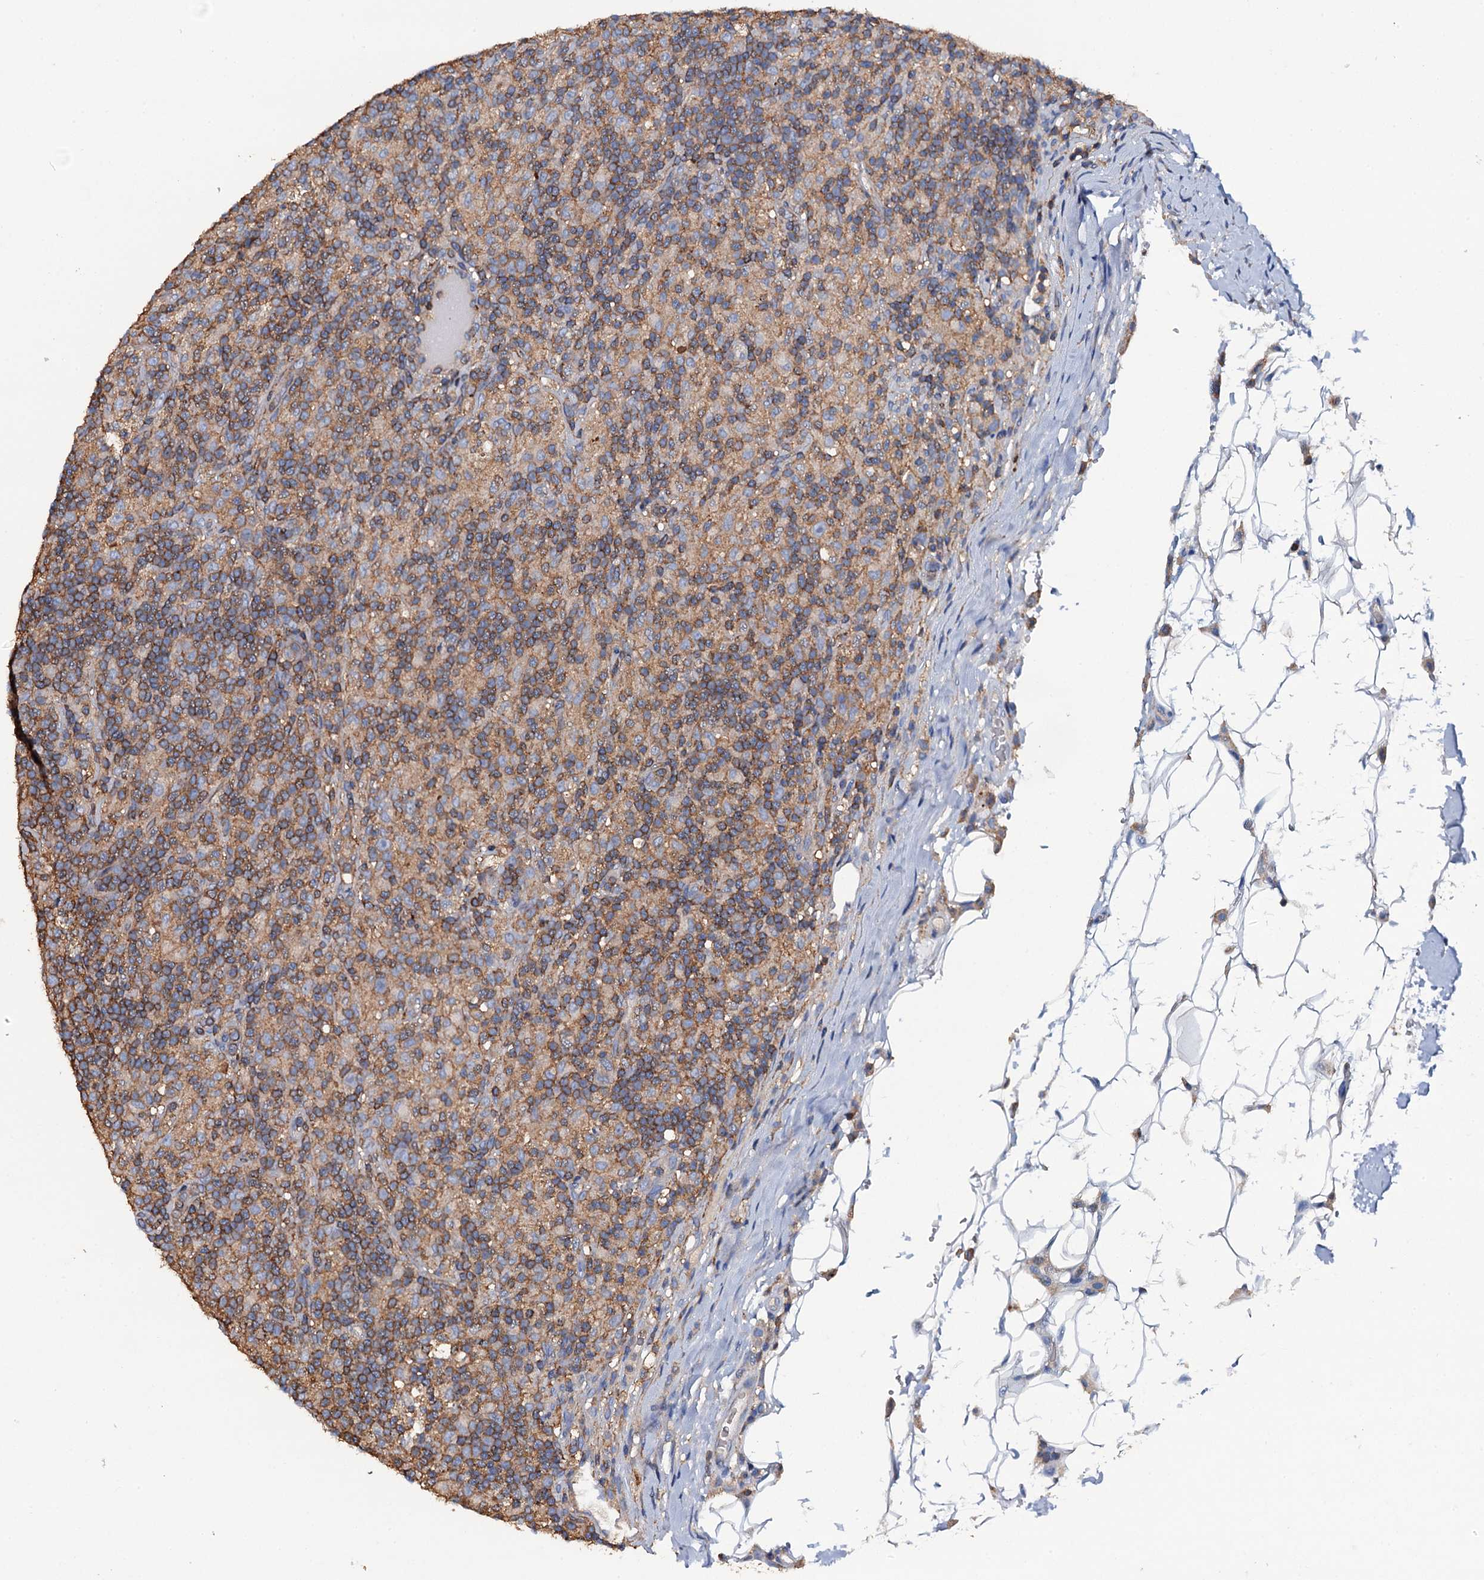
{"staining": {"intensity": "negative", "quantity": "none", "location": "none"}, "tissue": "lymphoma", "cell_type": "Tumor cells", "image_type": "cancer", "snomed": [{"axis": "morphology", "description": "Hodgkin's disease, NOS"}, {"axis": "topography", "description": "Lymph node"}], "caption": "Tumor cells show no significant protein staining in lymphoma.", "gene": "MS4A4E", "patient": {"sex": "male", "age": 70}}